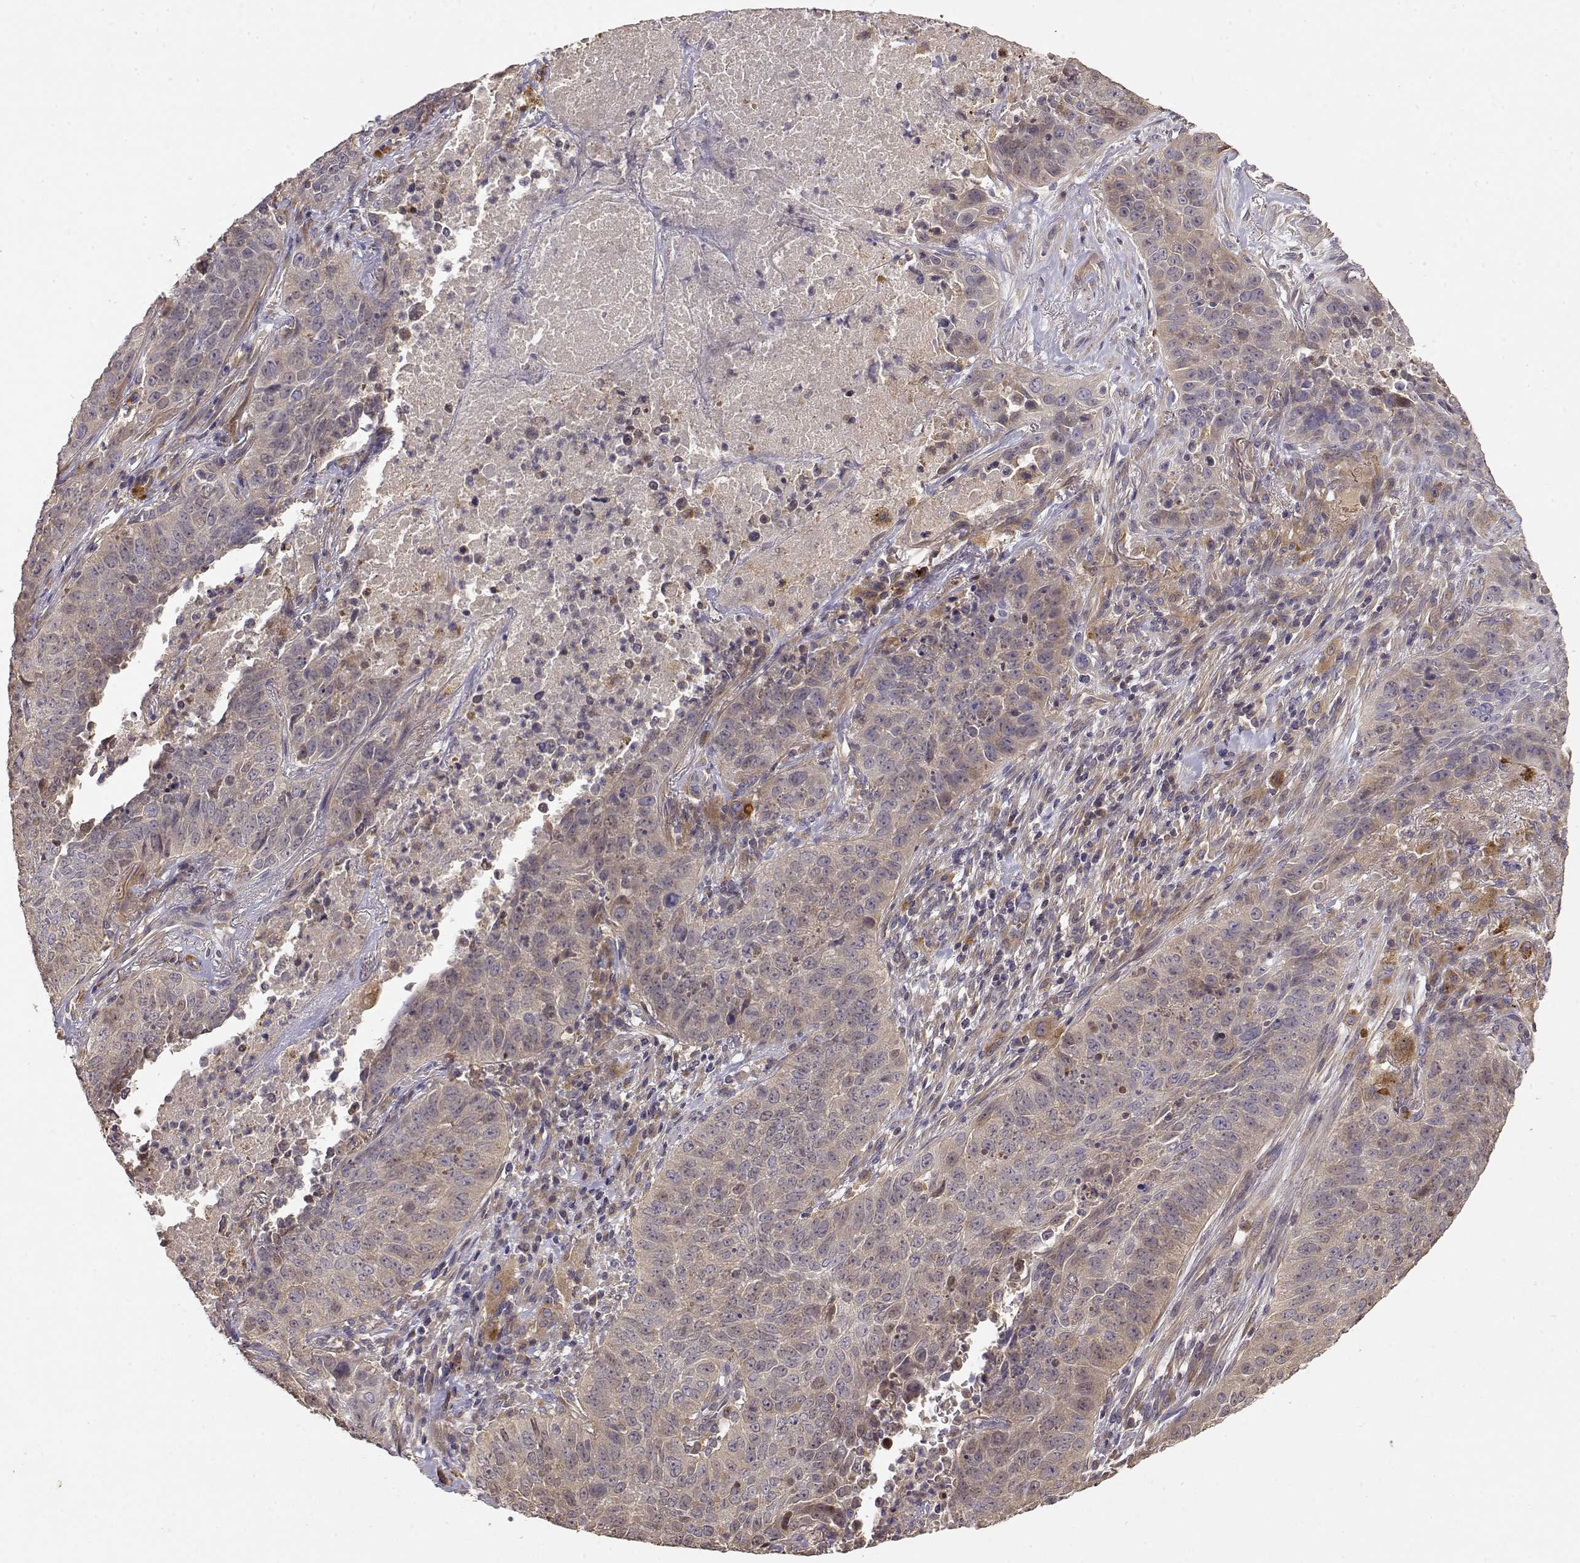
{"staining": {"intensity": "weak", "quantity": "<25%", "location": "cytoplasmic/membranous"}, "tissue": "lung cancer", "cell_type": "Tumor cells", "image_type": "cancer", "snomed": [{"axis": "morphology", "description": "Normal tissue, NOS"}, {"axis": "morphology", "description": "Squamous cell carcinoma, NOS"}, {"axis": "topography", "description": "Bronchus"}, {"axis": "topography", "description": "Lung"}], "caption": "Image shows no significant protein expression in tumor cells of squamous cell carcinoma (lung). (Immunohistochemistry, brightfield microscopy, high magnification).", "gene": "CRIM1", "patient": {"sex": "male", "age": 64}}